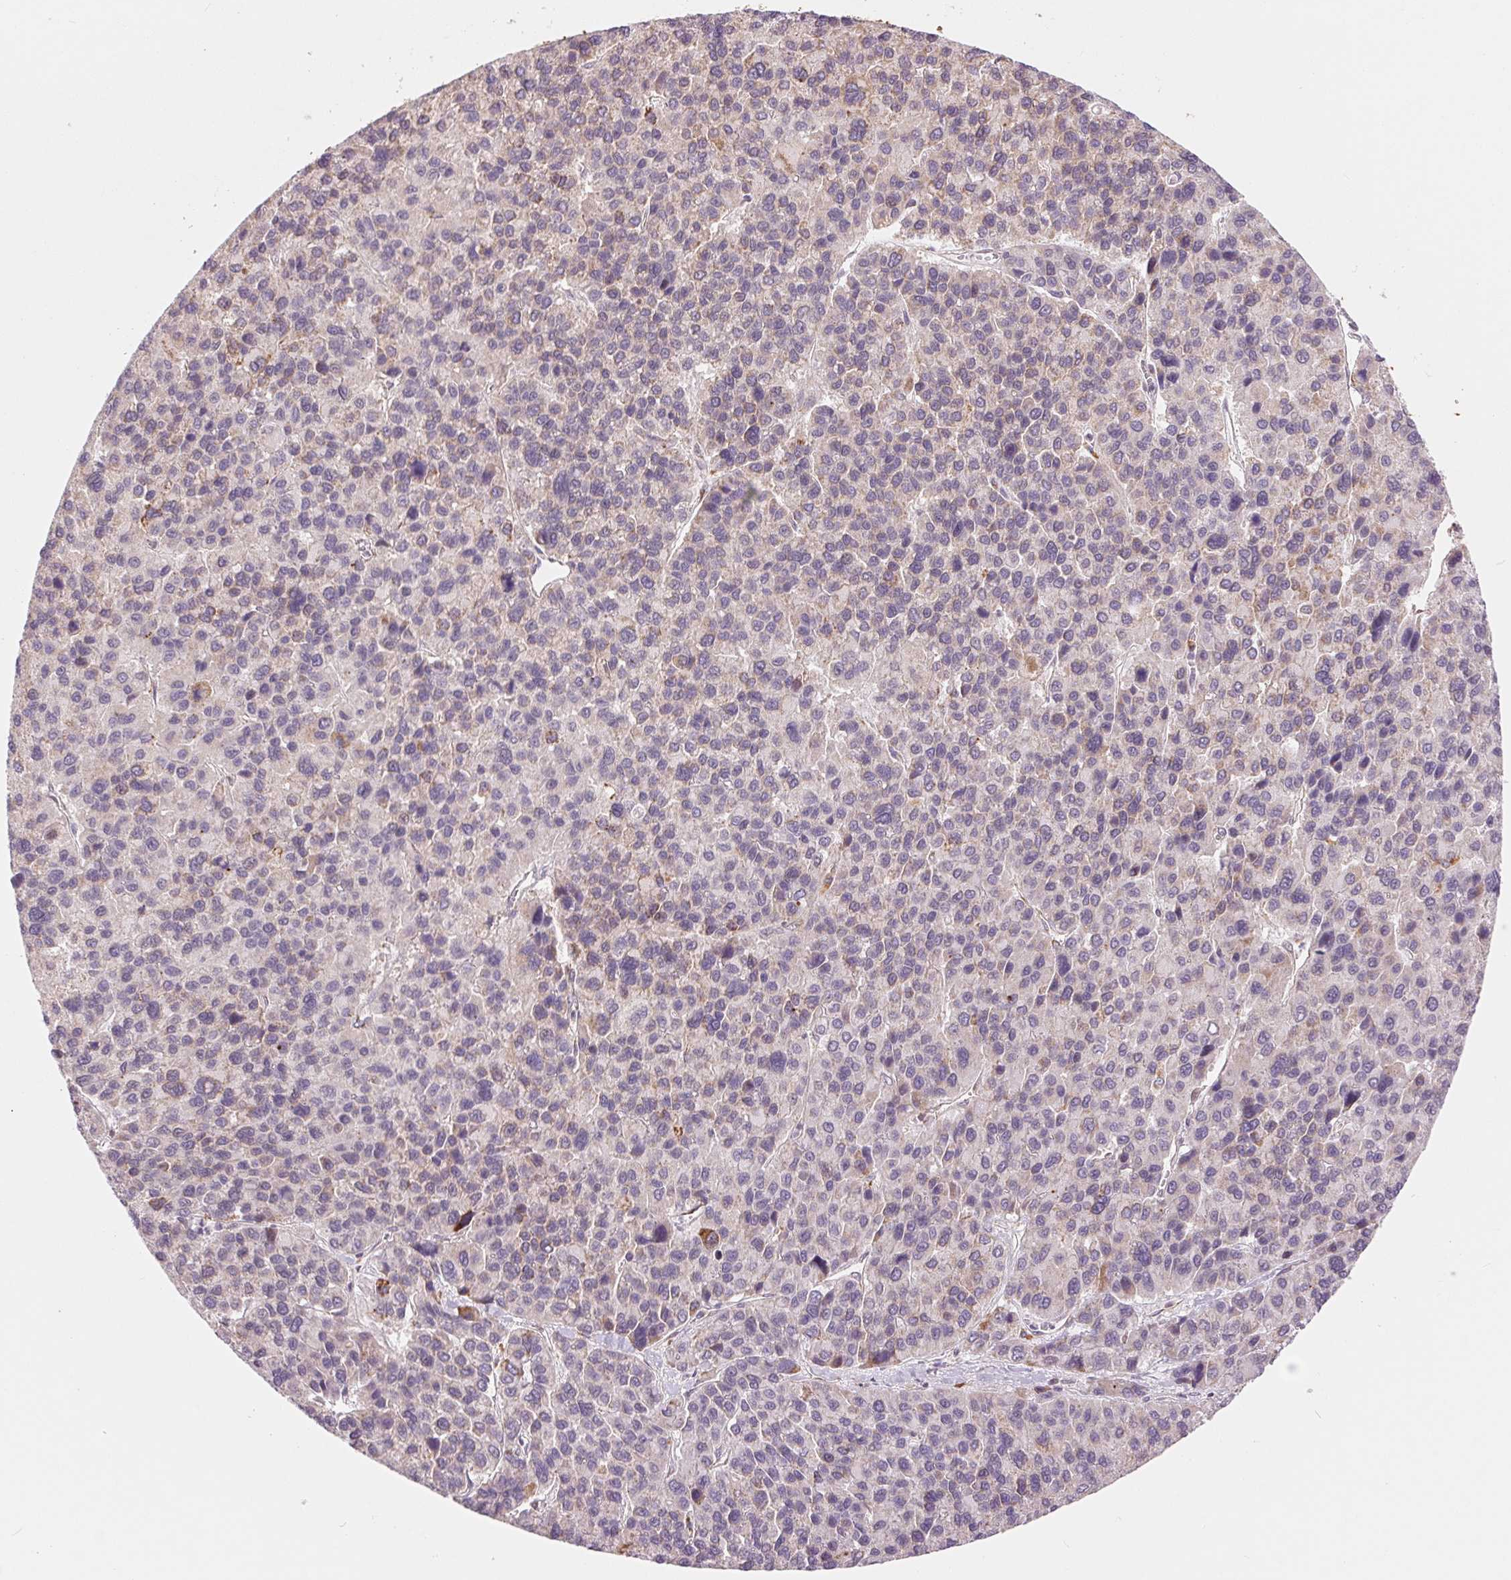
{"staining": {"intensity": "weak", "quantity": "<25%", "location": "cytoplasmic/membranous"}, "tissue": "liver cancer", "cell_type": "Tumor cells", "image_type": "cancer", "snomed": [{"axis": "morphology", "description": "Carcinoma, Hepatocellular, NOS"}, {"axis": "topography", "description": "Liver"}], "caption": "A photomicrograph of hepatocellular carcinoma (liver) stained for a protein shows no brown staining in tumor cells.", "gene": "ARHGAP32", "patient": {"sex": "female", "age": 41}}